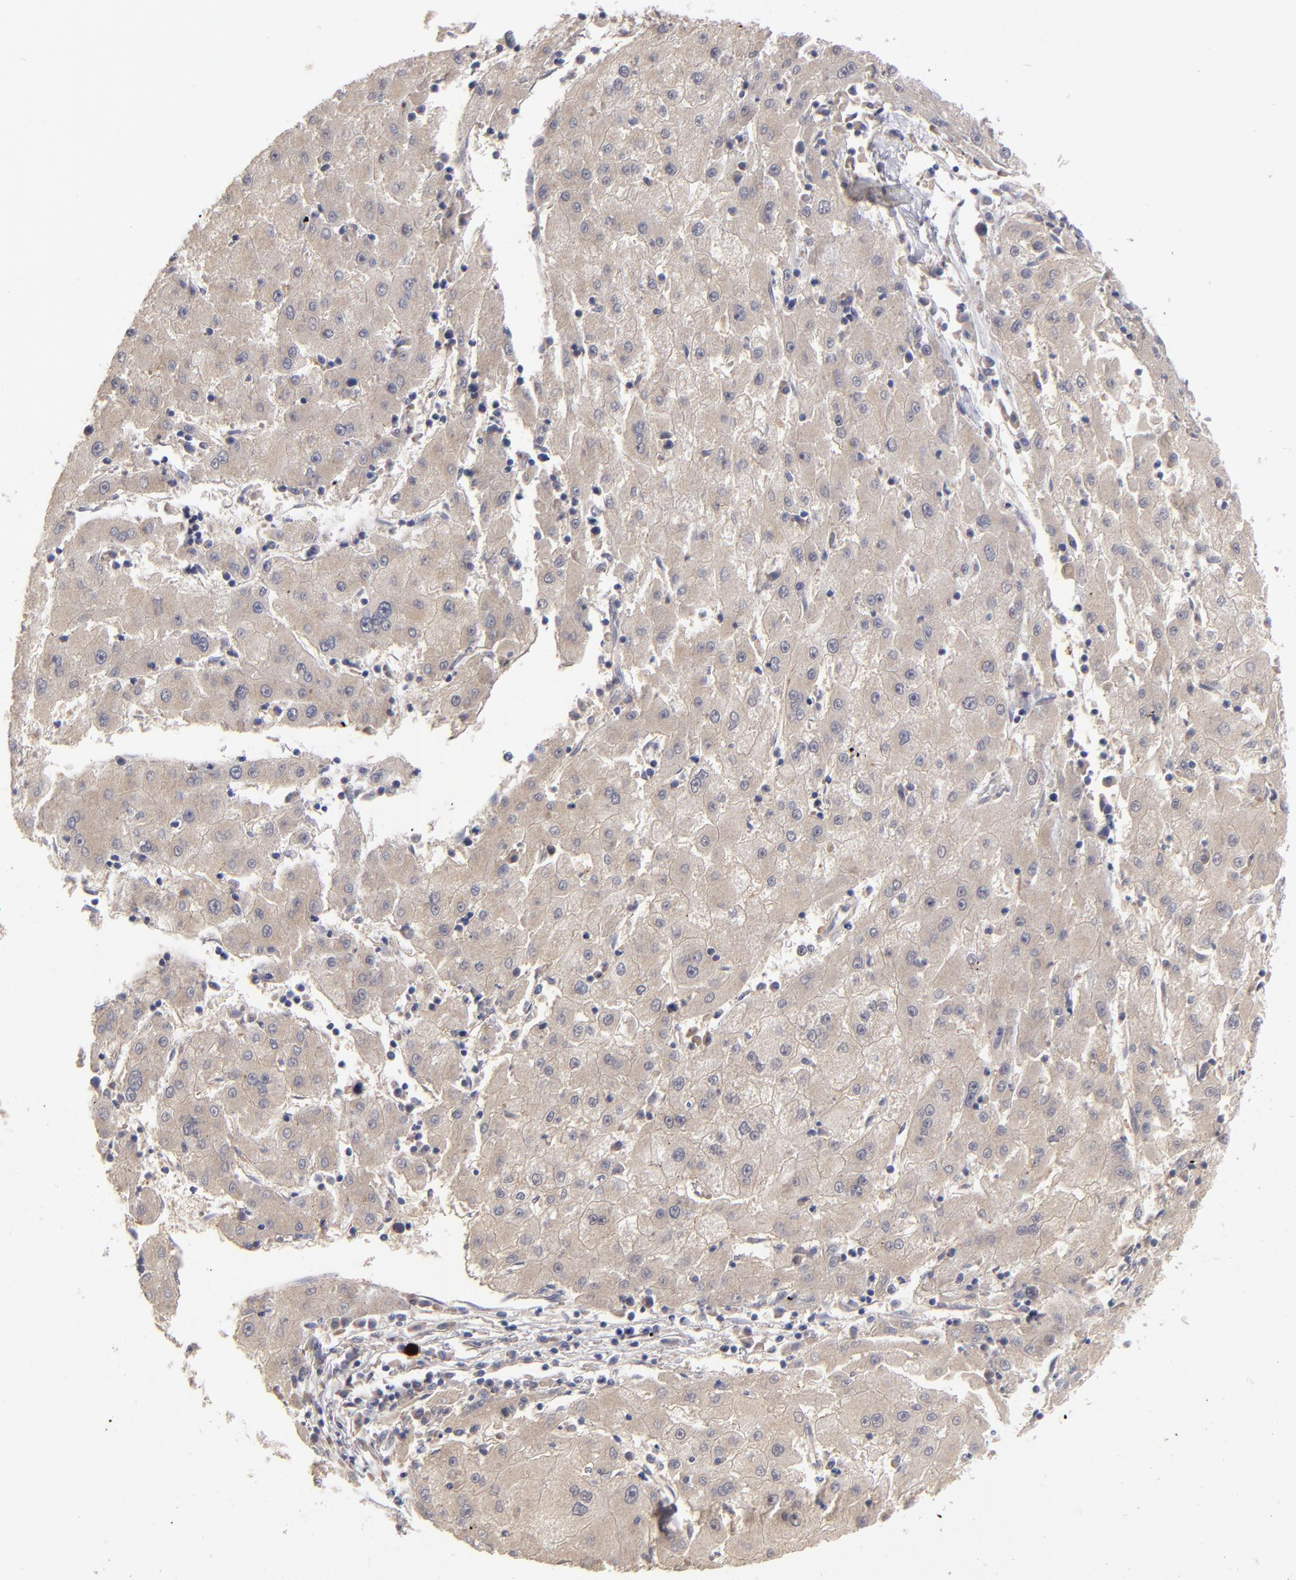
{"staining": {"intensity": "weak", "quantity": ">75%", "location": "cytoplasmic/membranous"}, "tissue": "liver cancer", "cell_type": "Tumor cells", "image_type": "cancer", "snomed": [{"axis": "morphology", "description": "Carcinoma, Hepatocellular, NOS"}, {"axis": "topography", "description": "Liver"}], "caption": "Brown immunohistochemical staining in hepatocellular carcinoma (liver) displays weak cytoplasmic/membranous staining in approximately >75% of tumor cells.", "gene": "EXD2", "patient": {"sex": "male", "age": 72}}